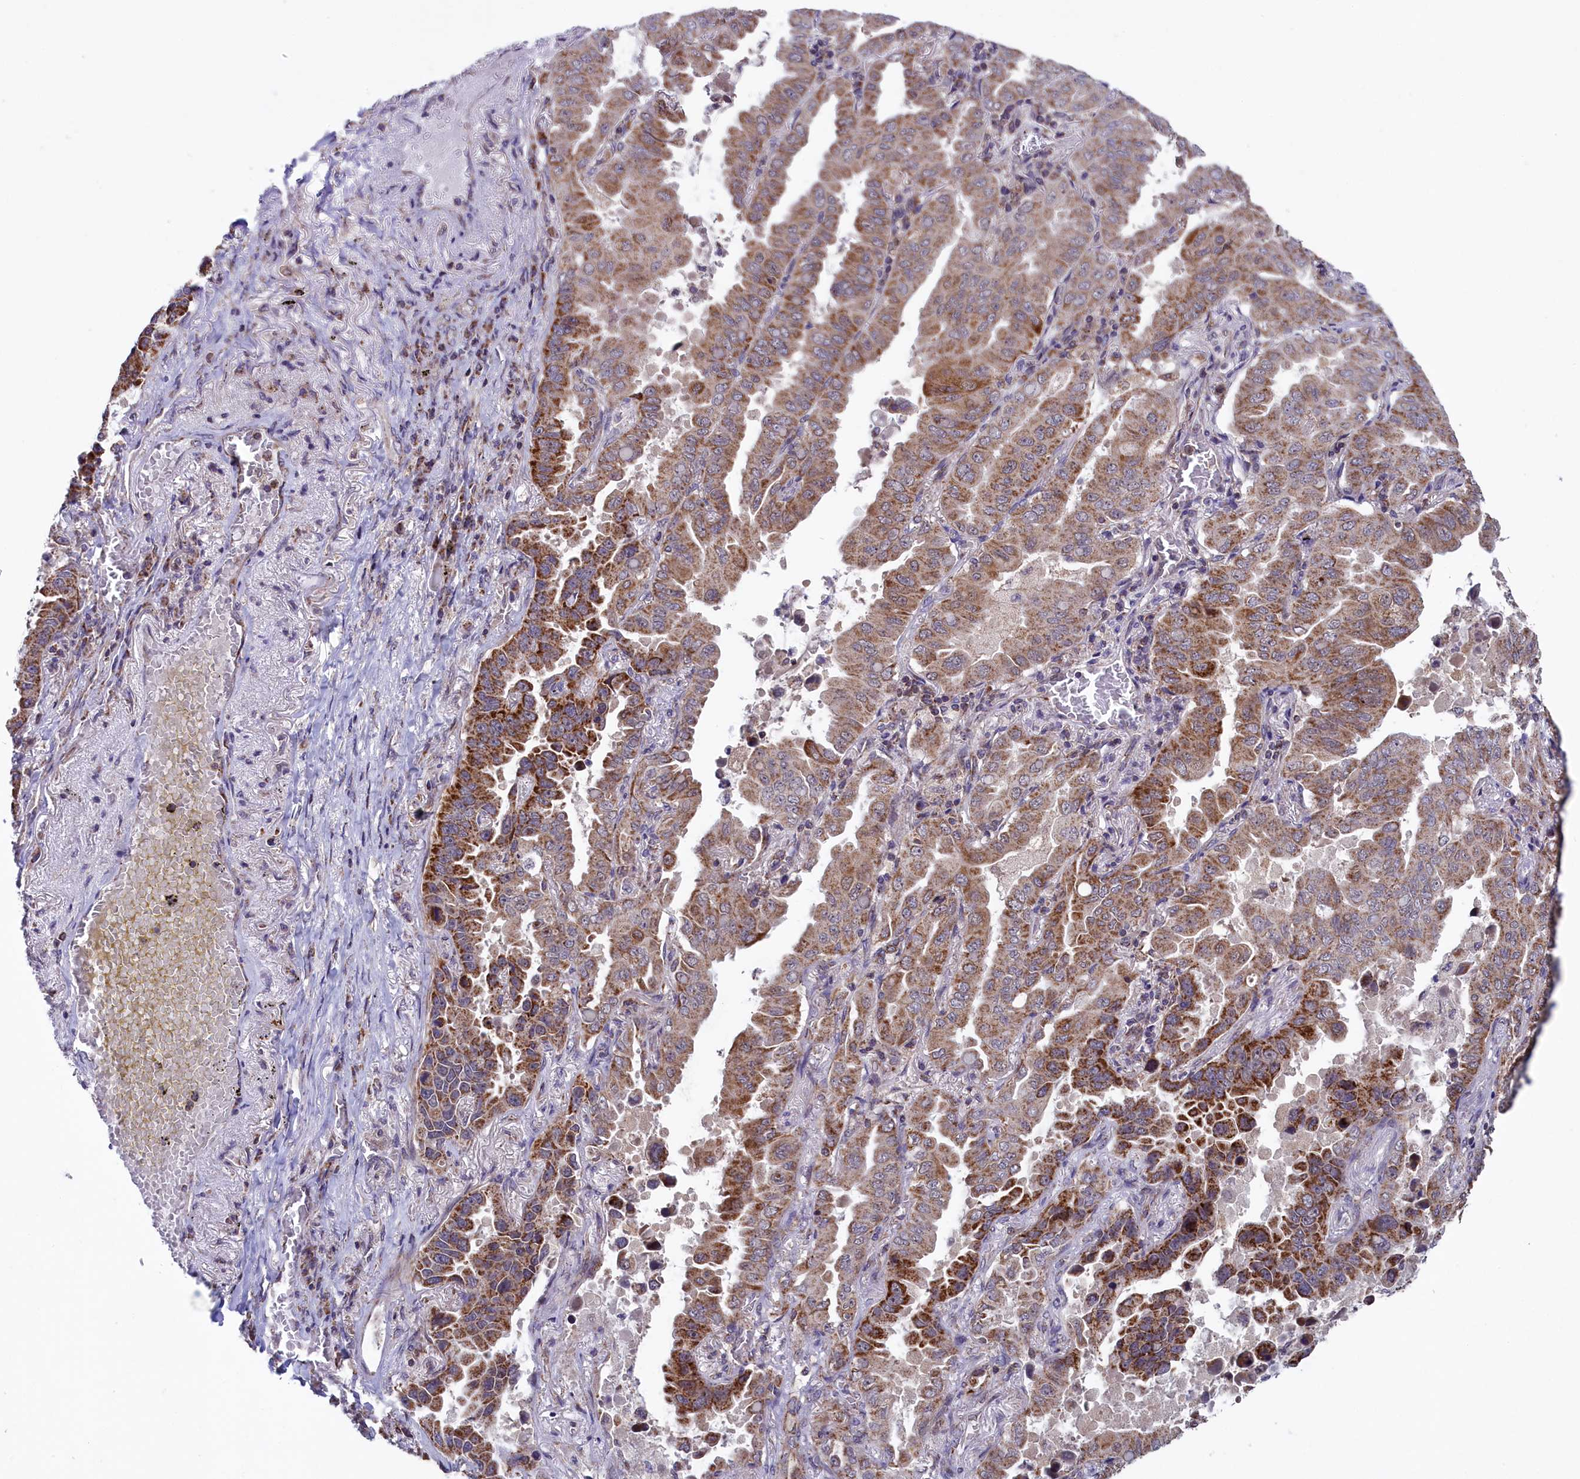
{"staining": {"intensity": "moderate", "quantity": ">75%", "location": "cytoplasmic/membranous"}, "tissue": "lung cancer", "cell_type": "Tumor cells", "image_type": "cancer", "snomed": [{"axis": "morphology", "description": "Adenocarcinoma, NOS"}, {"axis": "topography", "description": "Lung"}], "caption": "Protein expression analysis of human lung adenocarcinoma reveals moderate cytoplasmic/membranous staining in approximately >75% of tumor cells.", "gene": "TIMM44", "patient": {"sex": "male", "age": 64}}